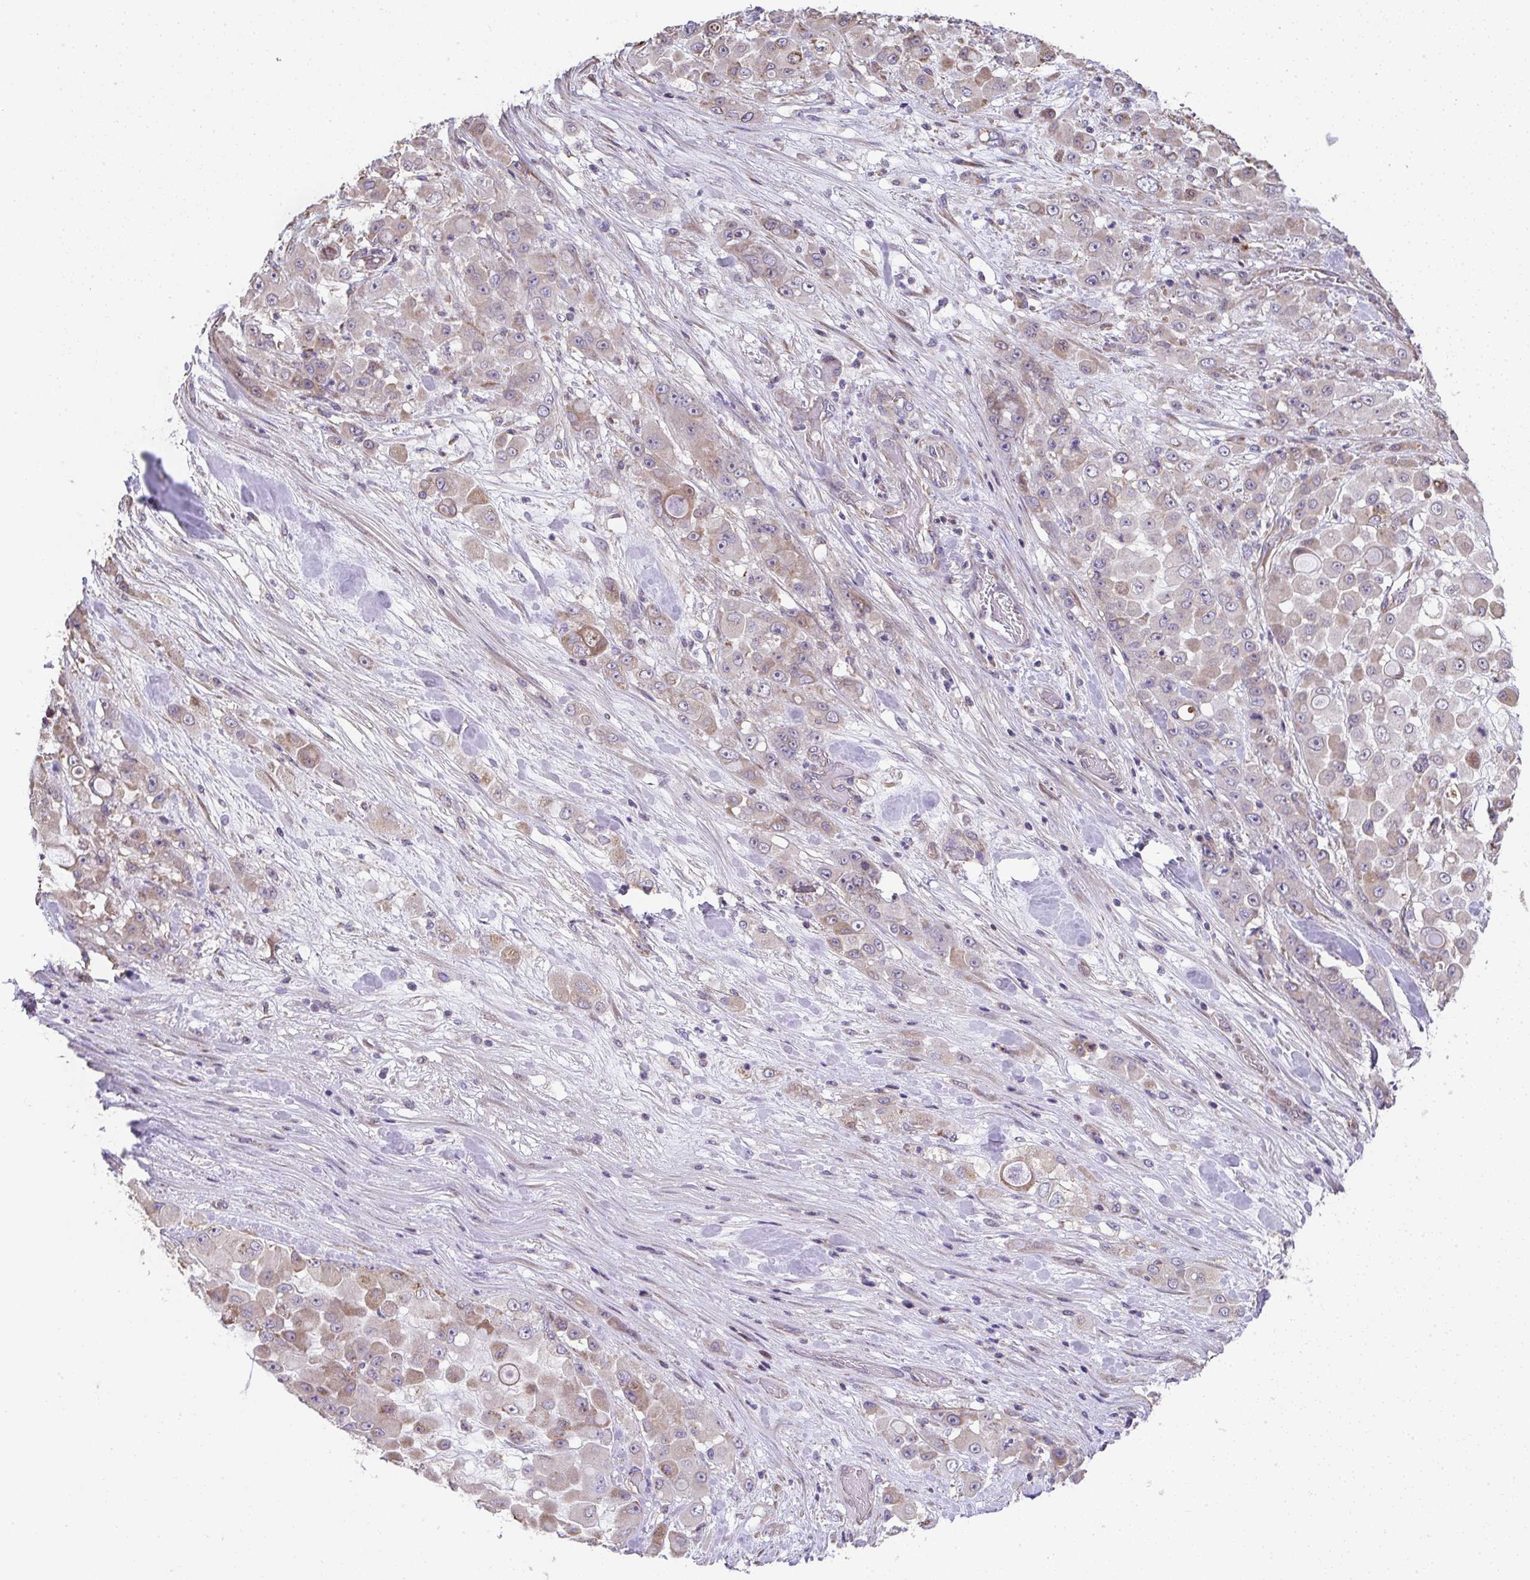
{"staining": {"intensity": "weak", "quantity": "25%-75%", "location": "cytoplasmic/membranous"}, "tissue": "stomach cancer", "cell_type": "Tumor cells", "image_type": "cancer", "snomed": [{"axis": "morphology", "description": "Adenocarcinoma, NOS"}, {"axis": "topography", "description": "Stomach"}], "caption": "Protein analysis of adenocarcinoma (stomach) tissue displays weak cytoplasmic/membranous expression in about 25%-75% of tumor cells. The protein of interest is stained brown, and the nuclei are stained in blue (DAB (3,3'-diaminobenzidine) IHC with brightfield microscopy, high magnification).", "gene": "RUNDC3B", "patient": {"sex": "female", "age": 76}}